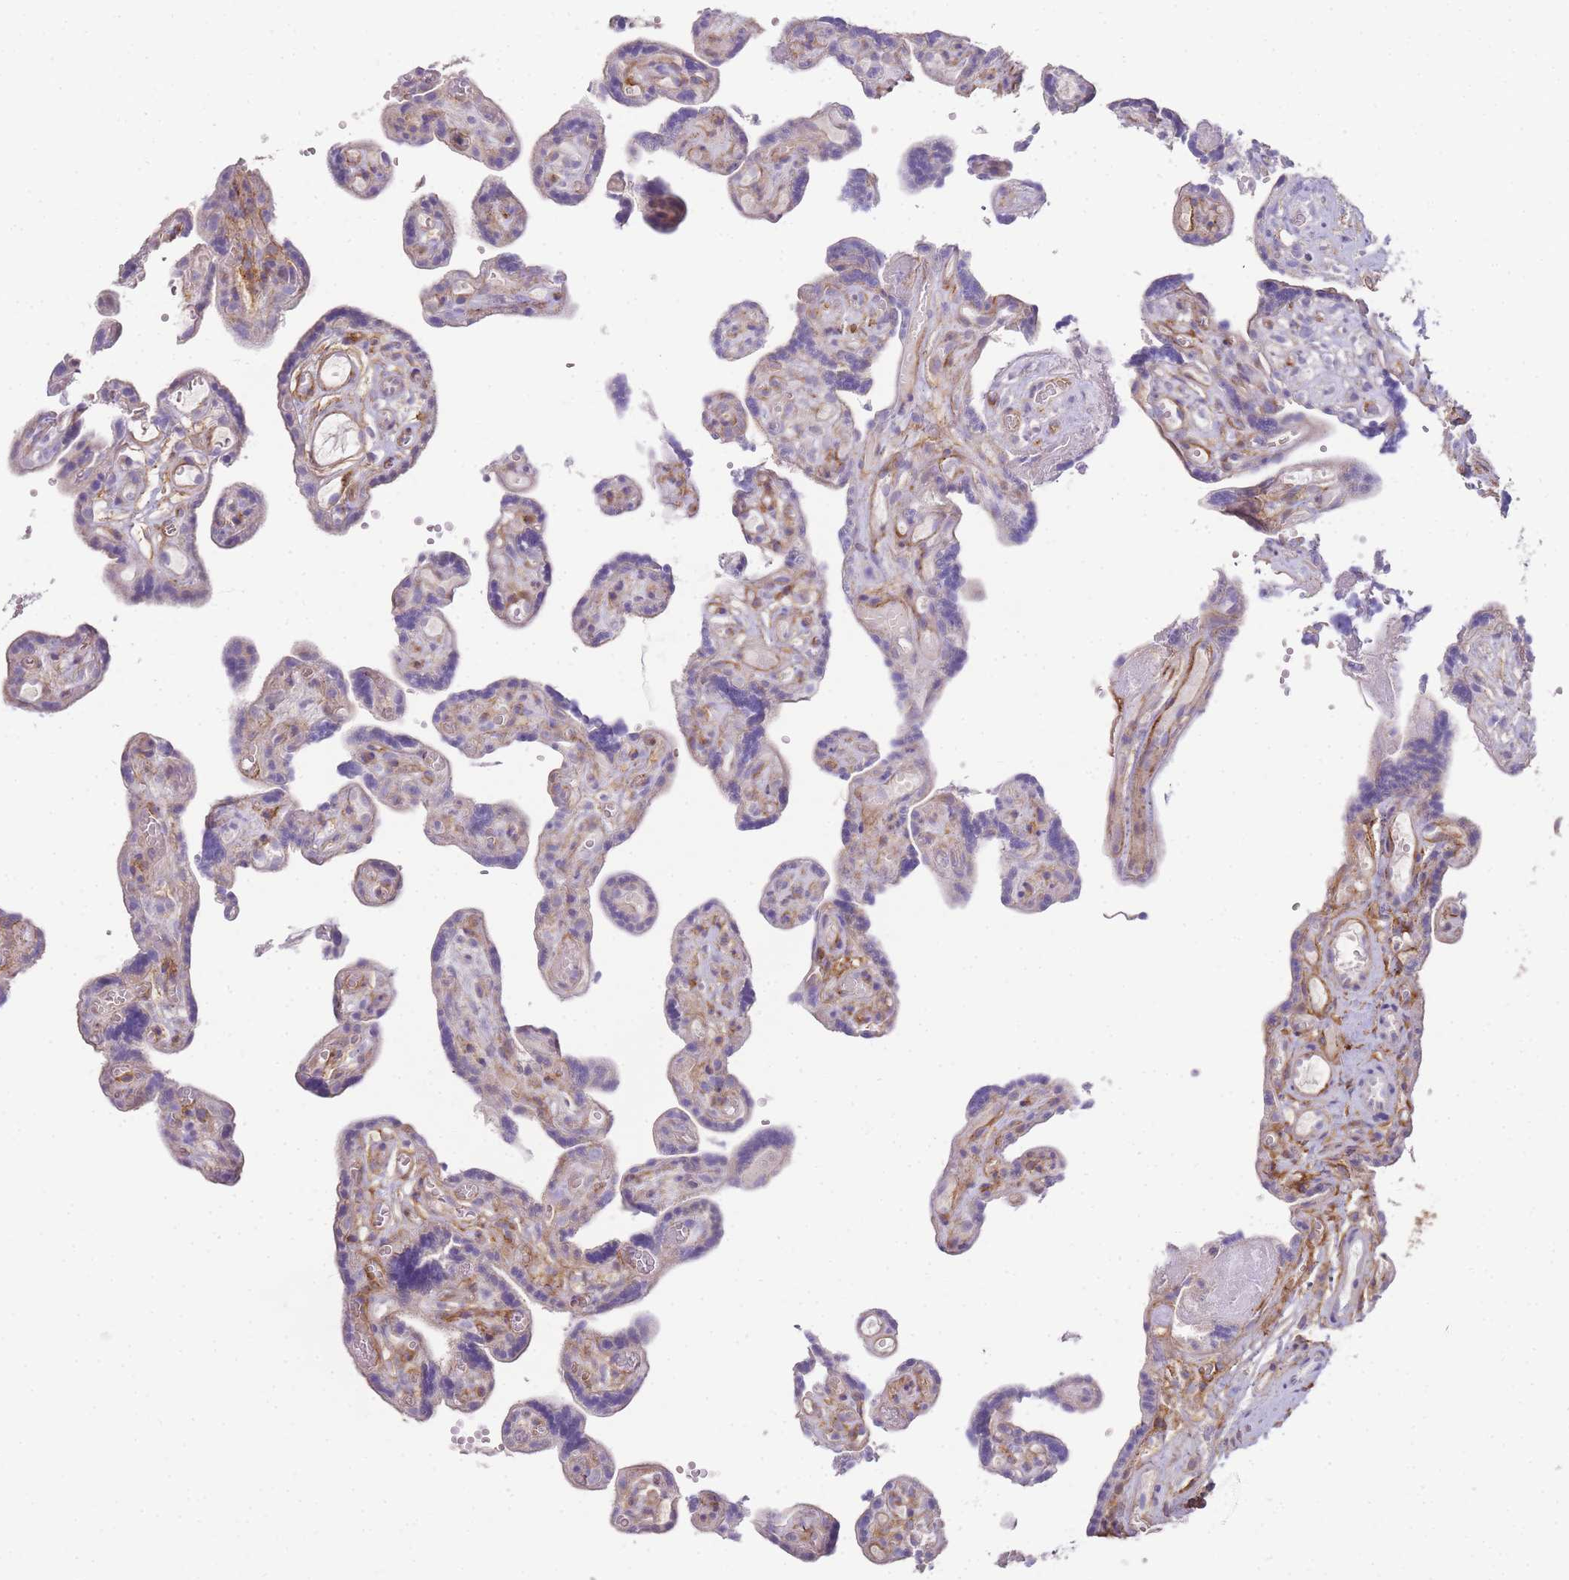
{"staining": {"intensity": "strong", "quantity": "25%-75%", "location": "cytoplasmic/membranous"}, "tissue": "placenta", "cell_type": "Decidual cells", "image_type": "normal", "snomed": [{"axis": "morphology", "description": "Normal tissue, NOS"}, {"axis": "topography", "description": "Placenta"}], "caption": "IHC of unremarkable human placenta shows high levels of strong cytoplasmic/membranous positivity in approximately 25%-75% of decidual cells.", "gene": "DPP4", "patient": {"sex": "female", "age": 30}}